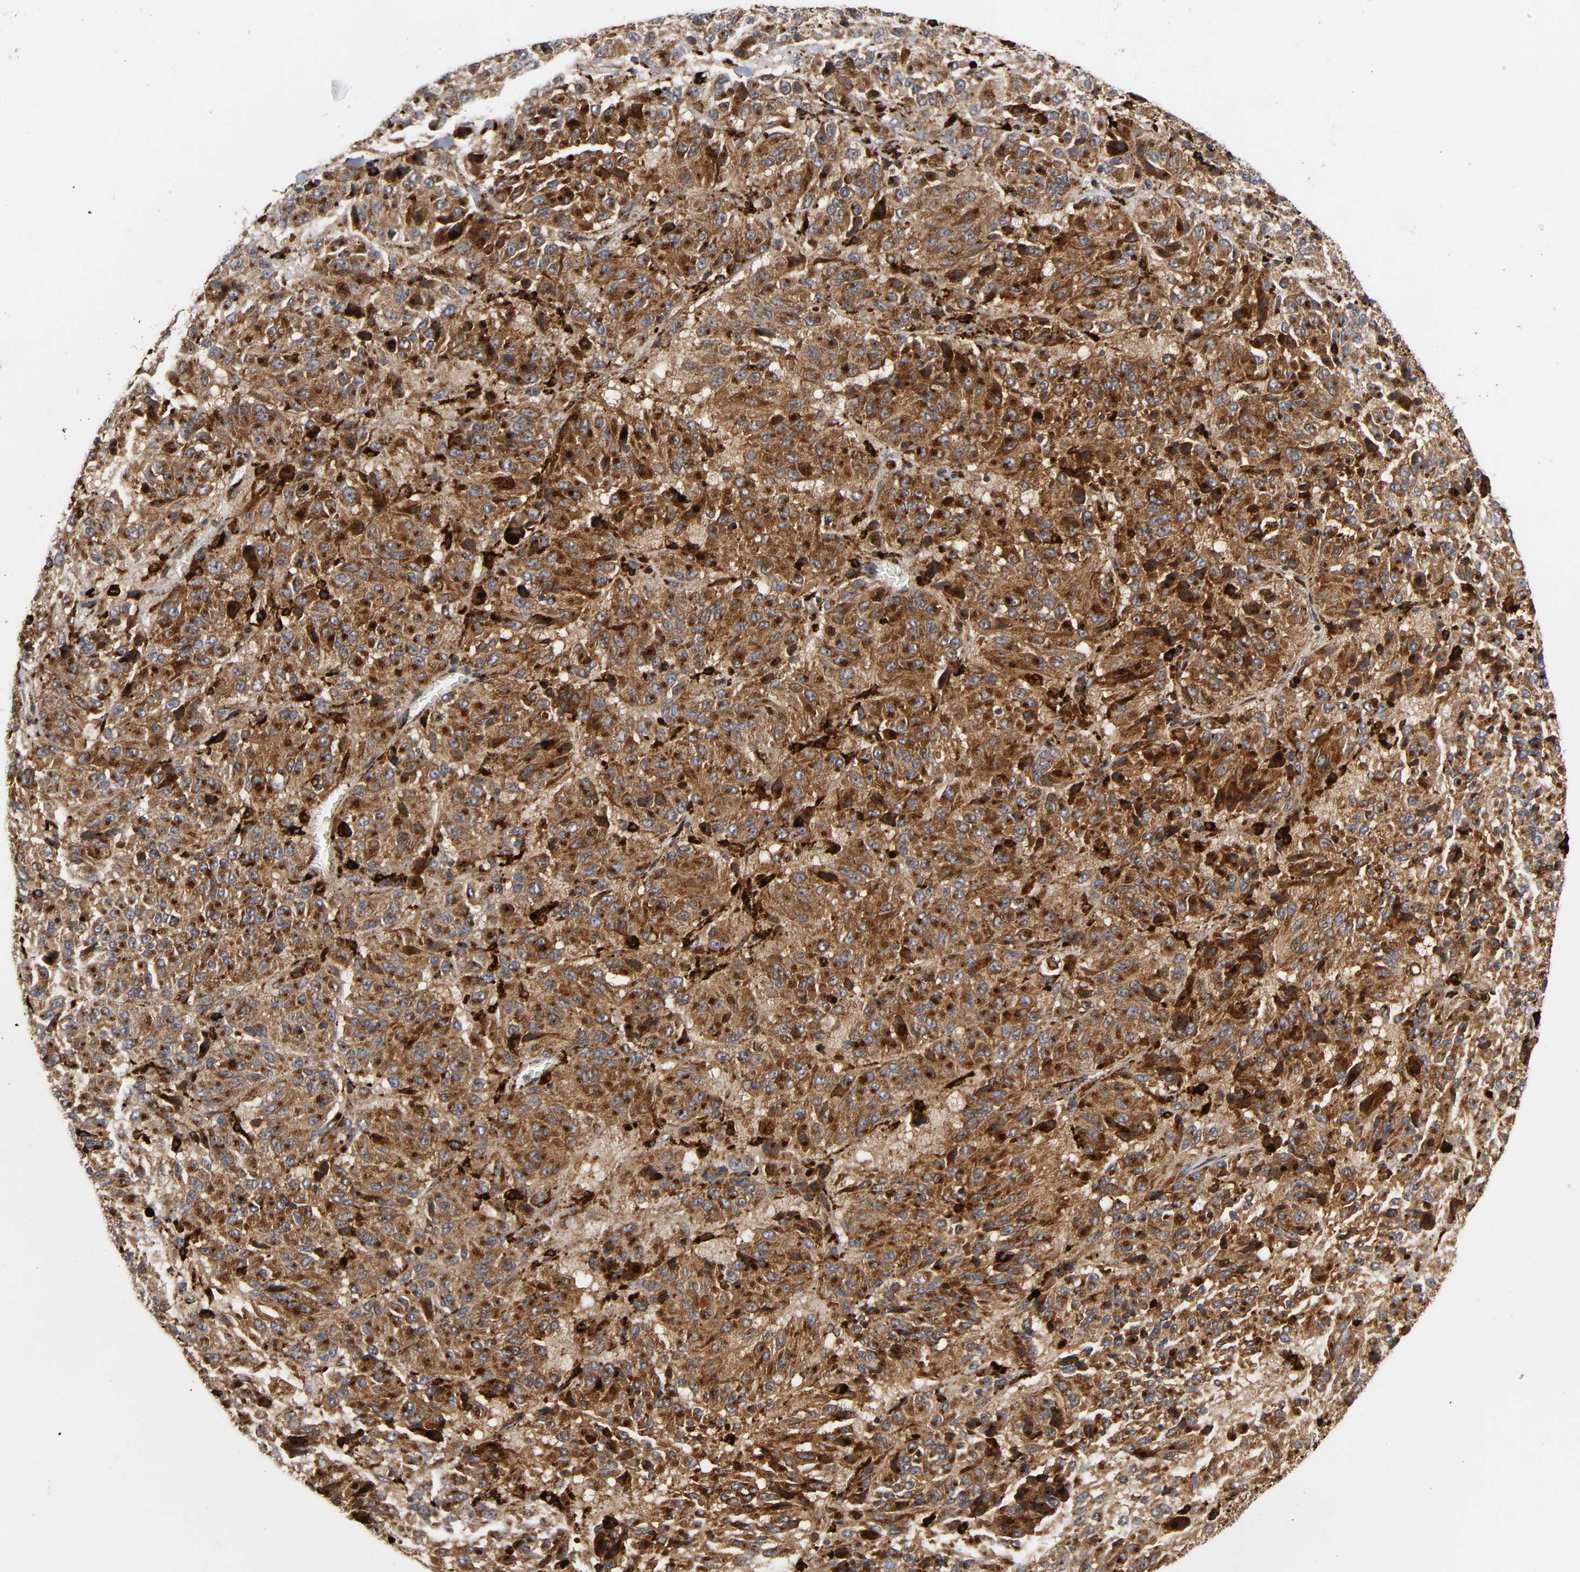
{"staining": {"intensity": "strong", "quantity": ">75%", "location": "cytoplasmic/membranous"}, "tissue": "melanoma", "cell_type": "Tumor cells", "image_type": "cancer", "snomed": [{"axis": "morphology", "description": "Malignant melanoma, Metastatic site"}, {"axis": "topography", "description": "Lung"}], "caption": "The histopathology image displays staining of malignant melanoma (metastatic site), revealing strong cytoplasmic/membranous protein positivity (brown color) within tumor cells.", "gene": "PSAP", "patient": {"sex": "male", "age": 64}}